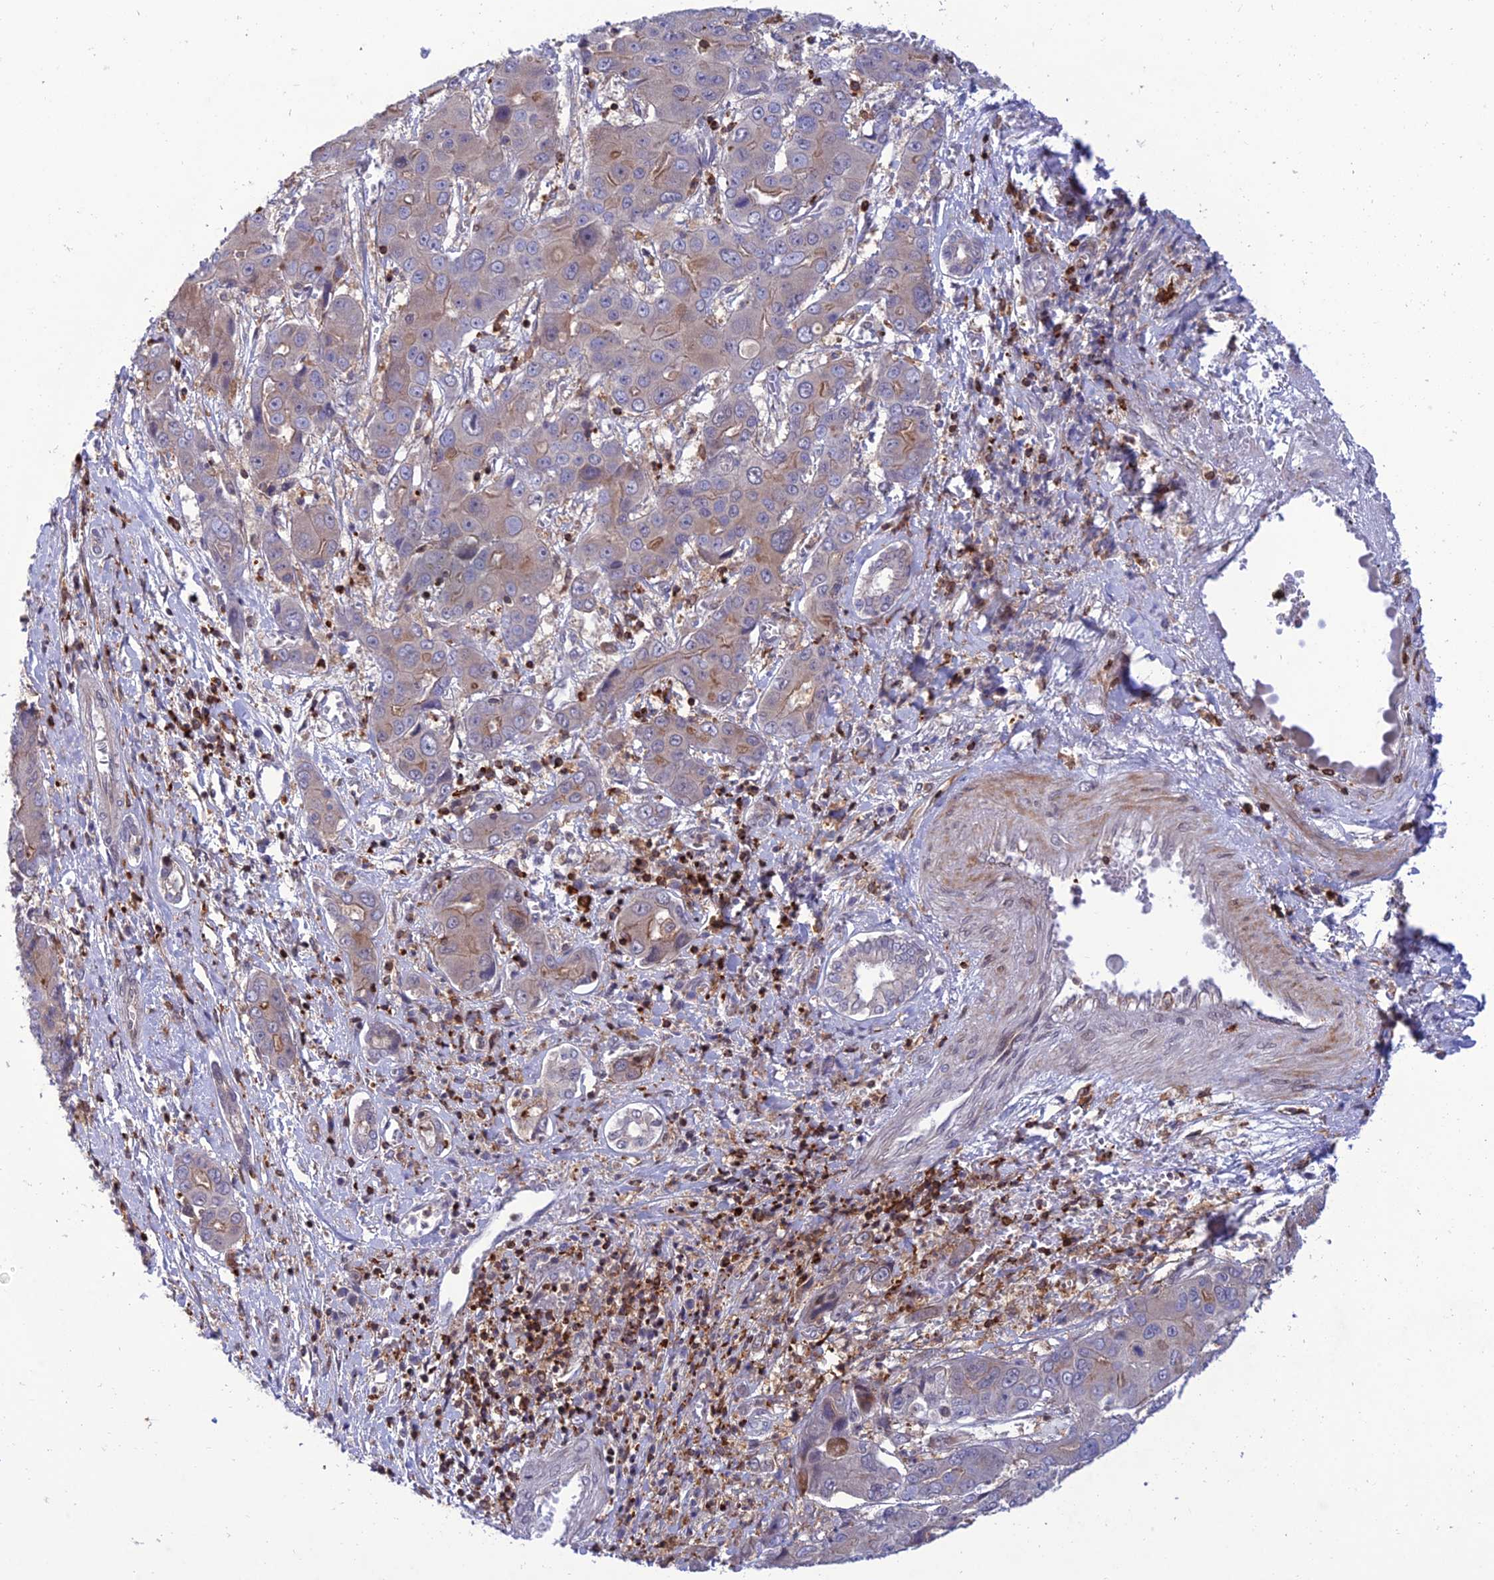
{"staining": {"intensity": "weak", "quantity": "<25%", "location": "cytoplasmic/membranous"}, "tissue": "liver cancer", "cell_type": "Tumor cells", "image_type": "cancer", "snomed": [{"axis": "morphology", "description": "Cholangiocarcinoma"}, {"axis": "topography", "description": "Liver"}], "caption": "This is a photomicrograph of IHC staining of liver cancer (cholangiocarcinoma), which shows no positivity in tumor cells.", "gene": "FAM76A", "patient": {"sex": "male", "age": 67}}